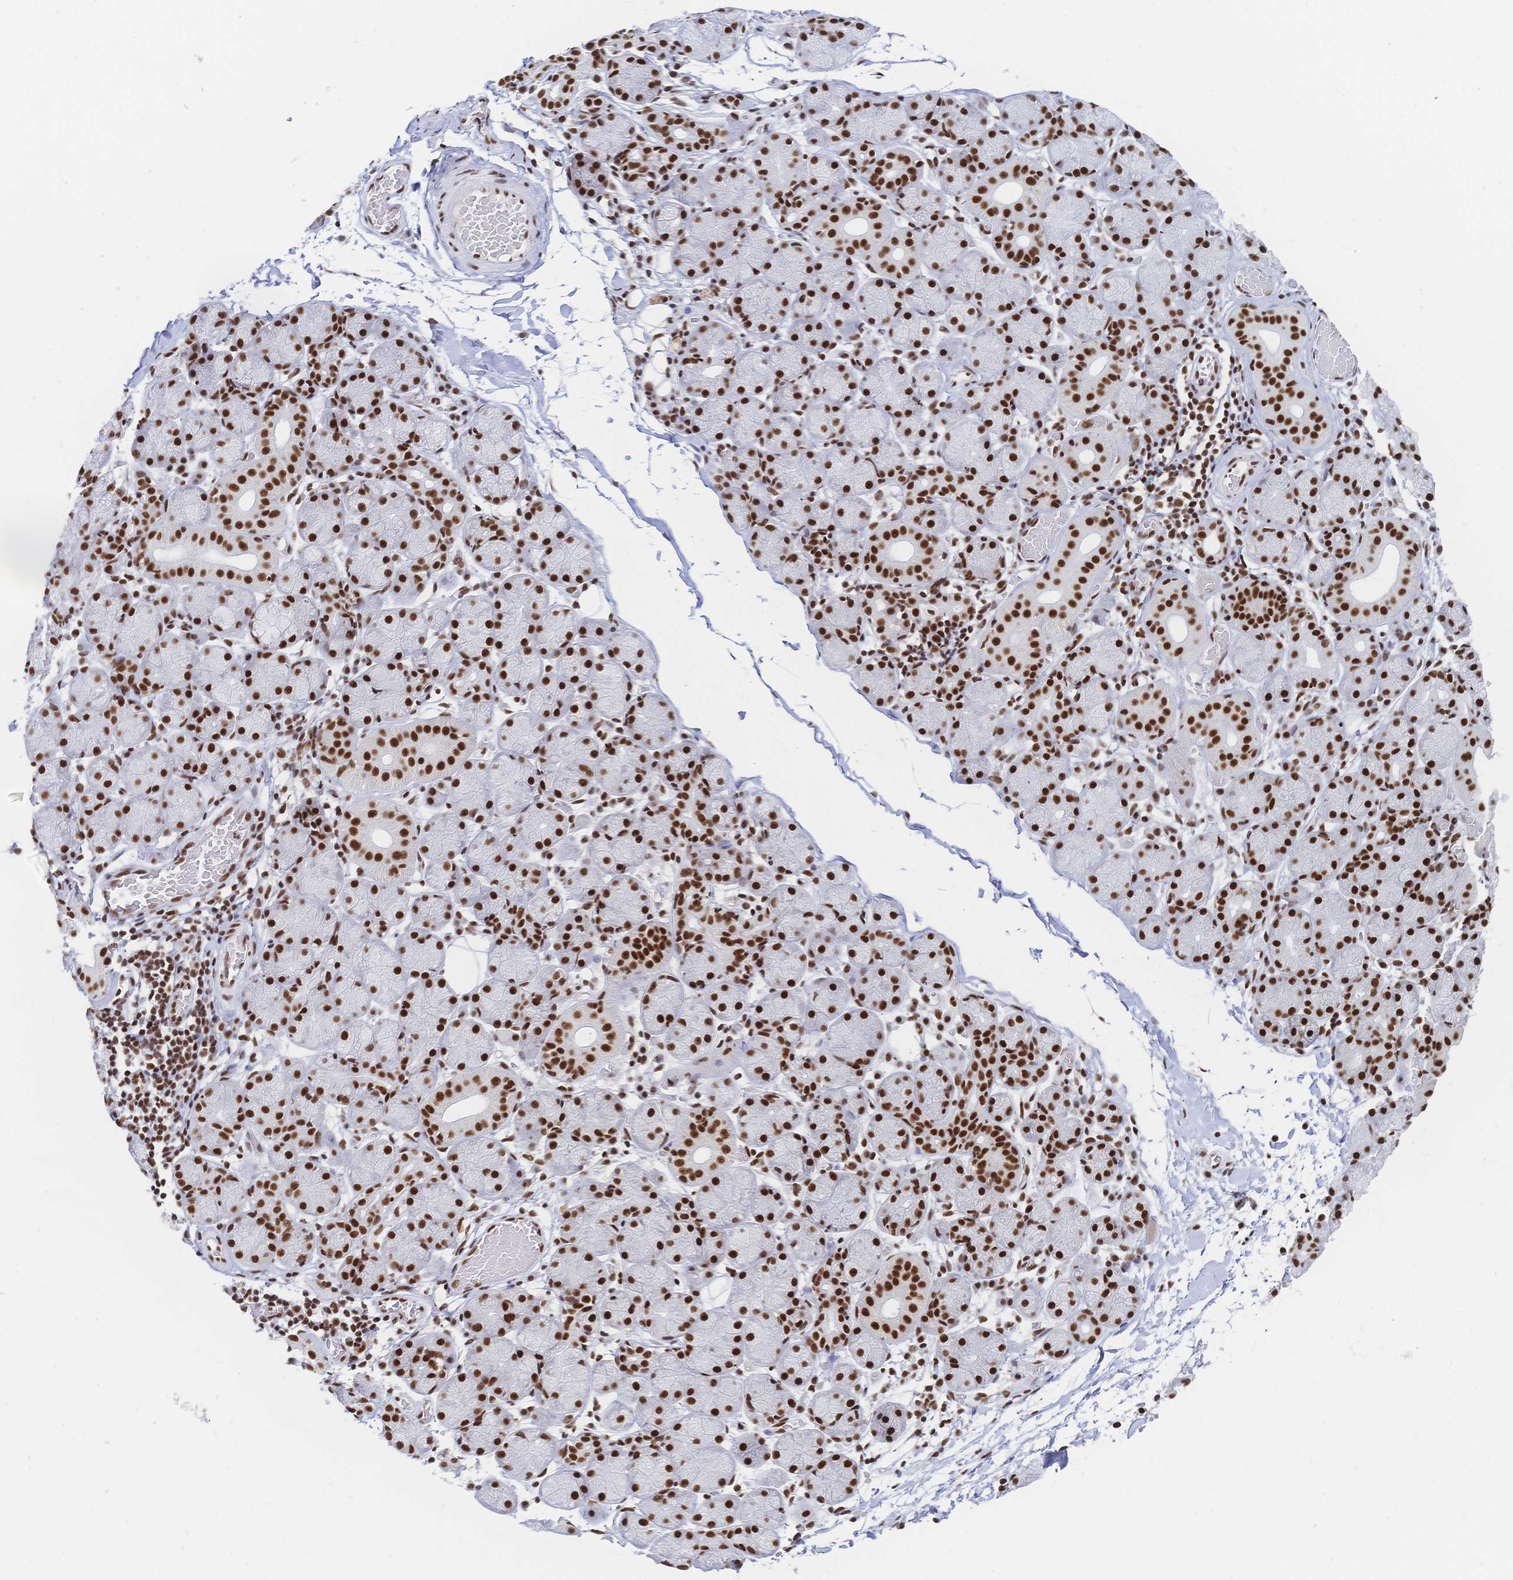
{"staining": {"intensity": "strong", "quantity": ">75%", "location": "nuclear"}, "tissue": "salivary gland", "cell_type": "Glandular cells", "image_type": "normal", "snomed": [{"axis": "morphology", "description": "Normal tissue, NOS"}, {"axis": "topography", "description": "Salivary gland"}], "caption": "Strong nuclear expression is present in approximately >75% of glandular cells in unremarkable salivary gland.", "gene": "SRSF1", "patient": {"sex": "female", "age": 24}}